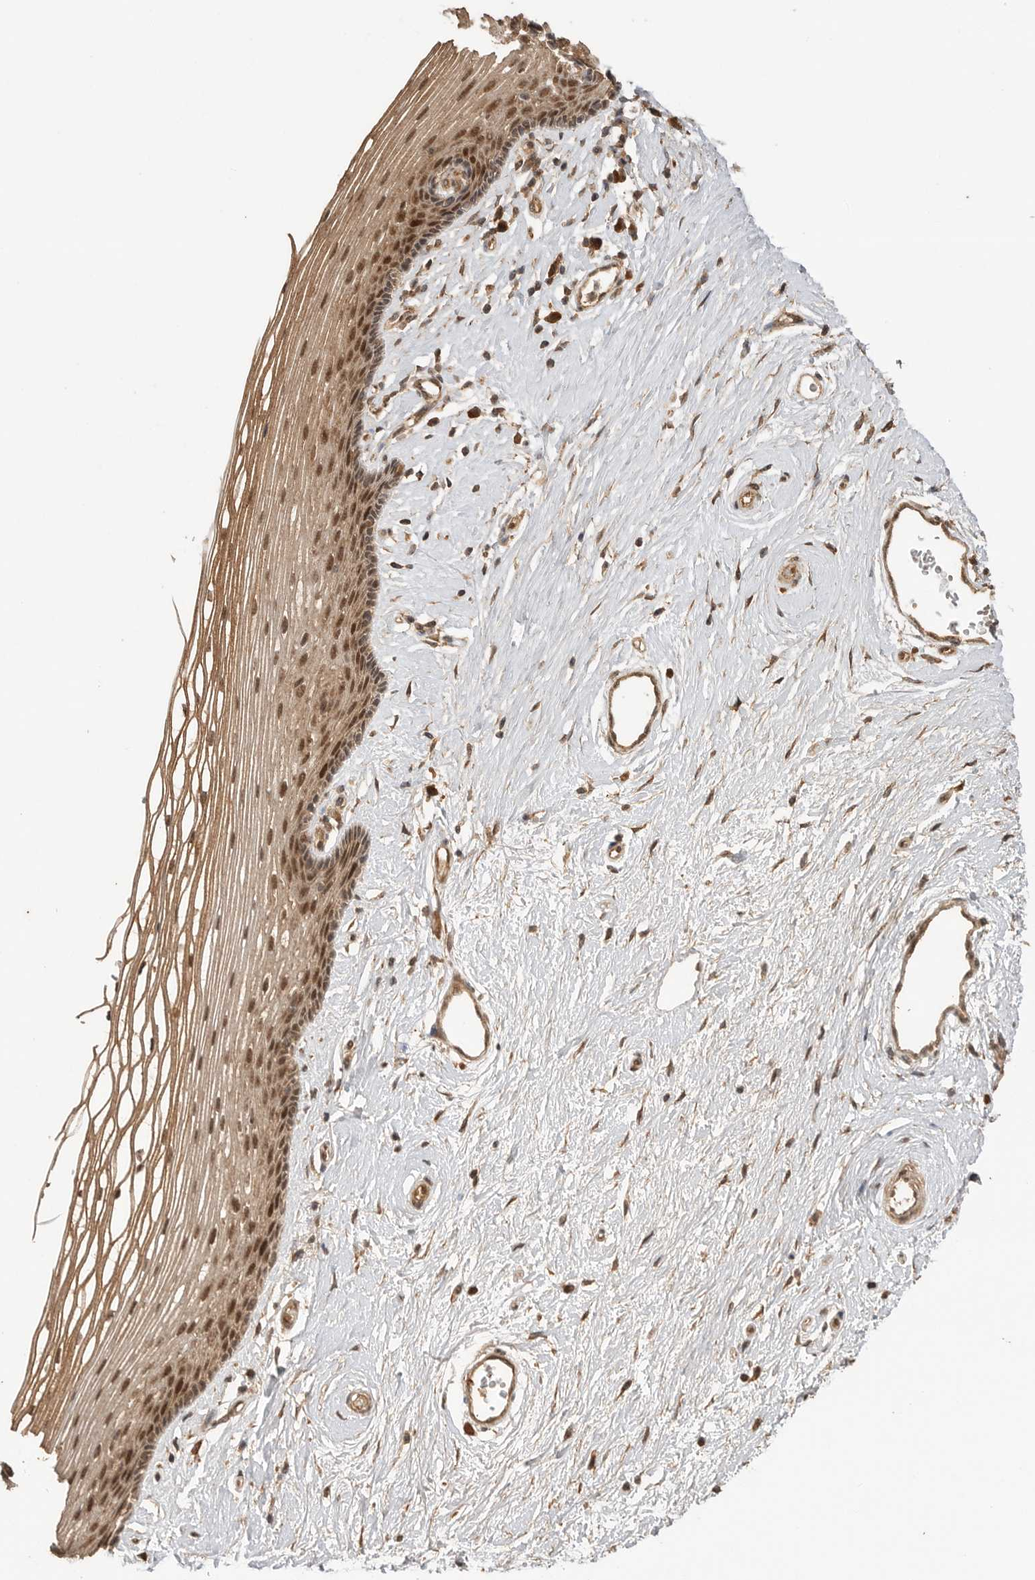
{"staining": {"intensity": "moderate", "quantity": ">75%", "location": "cytoplasmic/membranous,nuclear"}, "tissue": "vagina", "cell_type": "Squamous epithelial cells", "image_type": "normal", "snomed": [{"axis": "morphology", "description": "Normal tissue, NOS"}, {"axis": "topography", "description": "Vagina"}], "caption": "The histopathology image displays a brown stain indicating the presence of a protein in the cytoplasmic/membranous,nuclear of squamous epithelial cells in vagina. (DAB (3,3'-diaminobenzidine) IHC, brown staining for protein, blue staining for nuclei).", "gene": "BOC", "patient": {"sex": "female", "age": 46}}